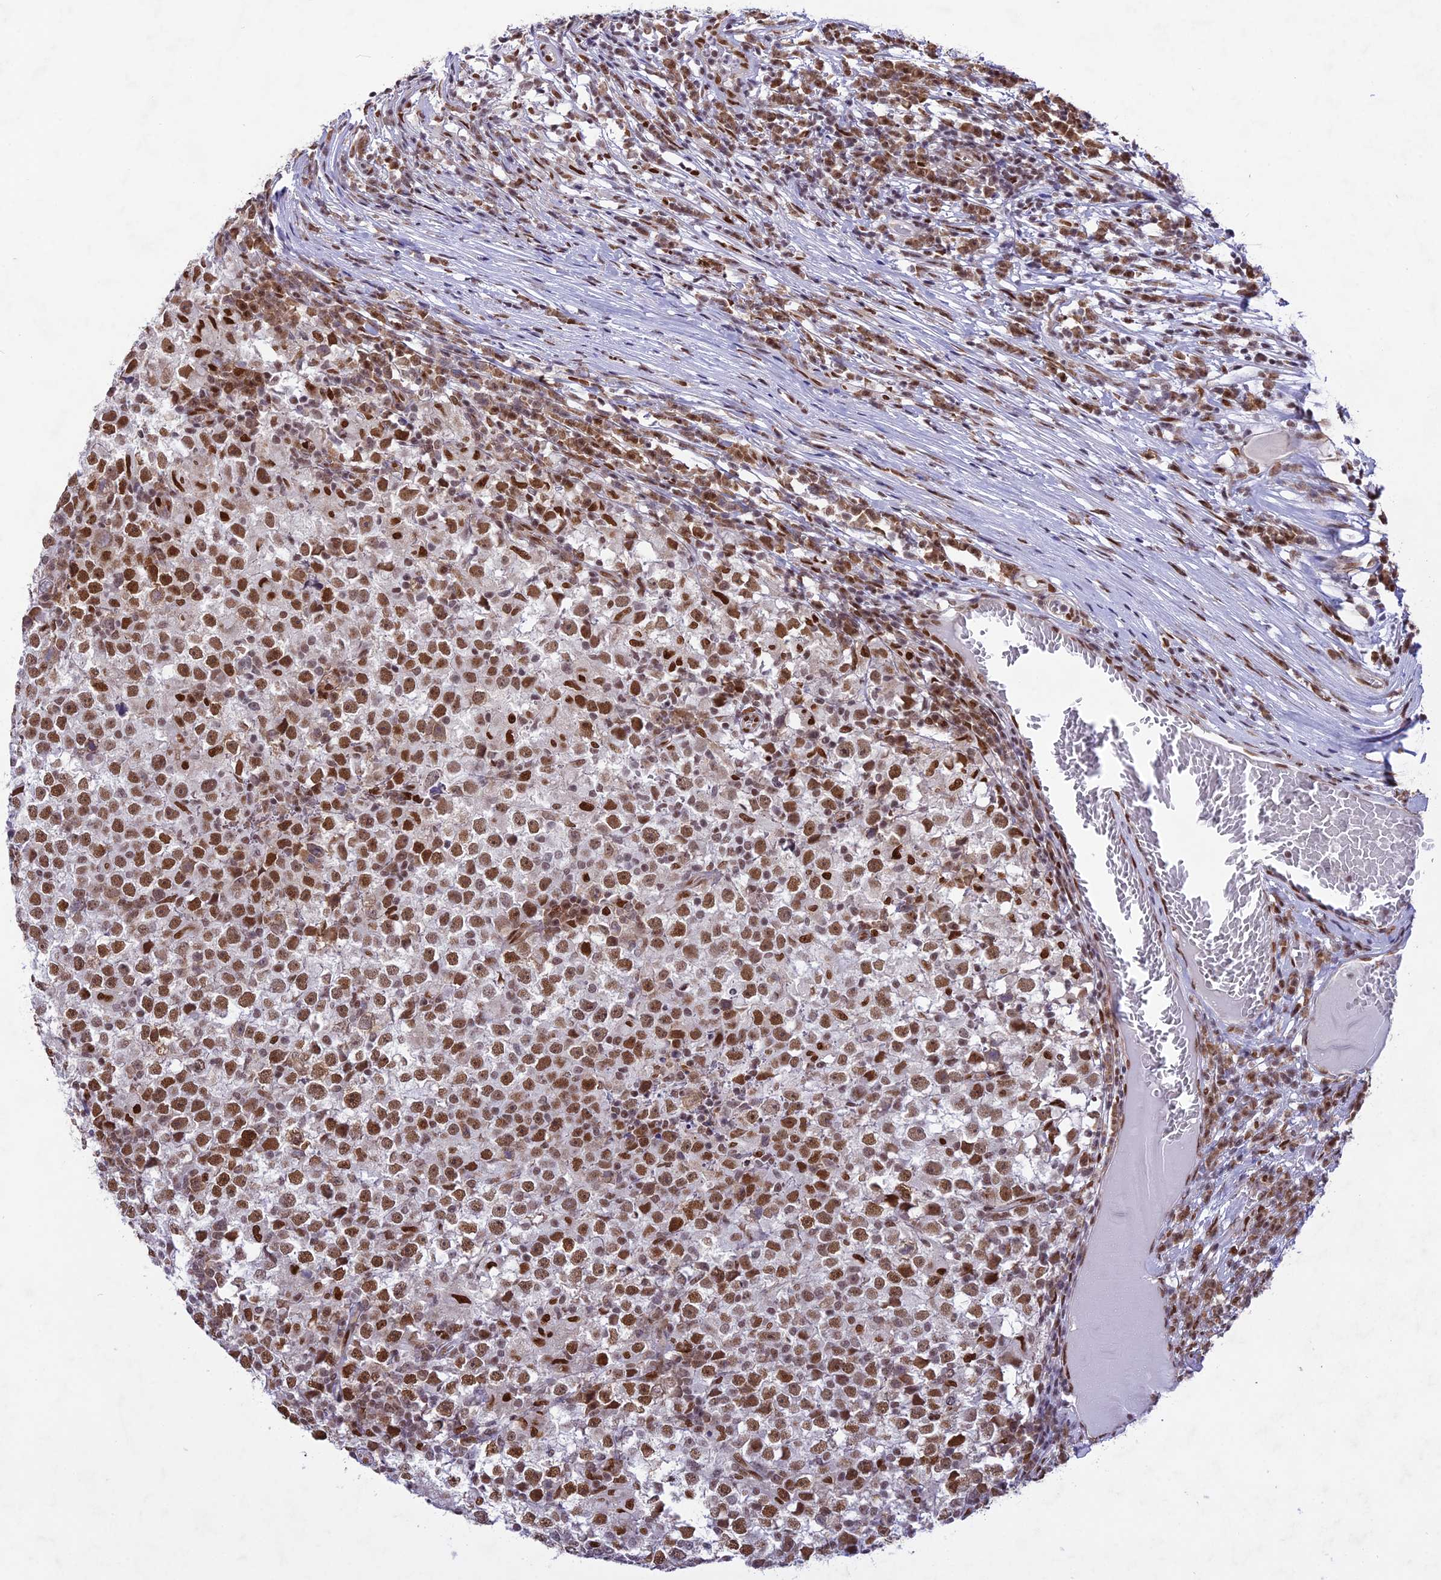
{"staining": {"intensity": "strong", "quantity": ">75%", "location": "nuclear"}, "tissue": "testis cancer", "cell_type": "Tumor cells", "image_type": "cancer", "snomed": [{"axis": "morphology", "description": "Seminoma, NOS"}, {"axis": "topography", "description": "Testis"}], "caption": "Tumor cells exhibit strong nuclear expression in approximately >75% of cells in seminoma (testis). Ihc stains the protein of interest in brown and the nuclei are stained blue.", "gene": "DDX1", "patient": {"sex": "male", "age": 65}}